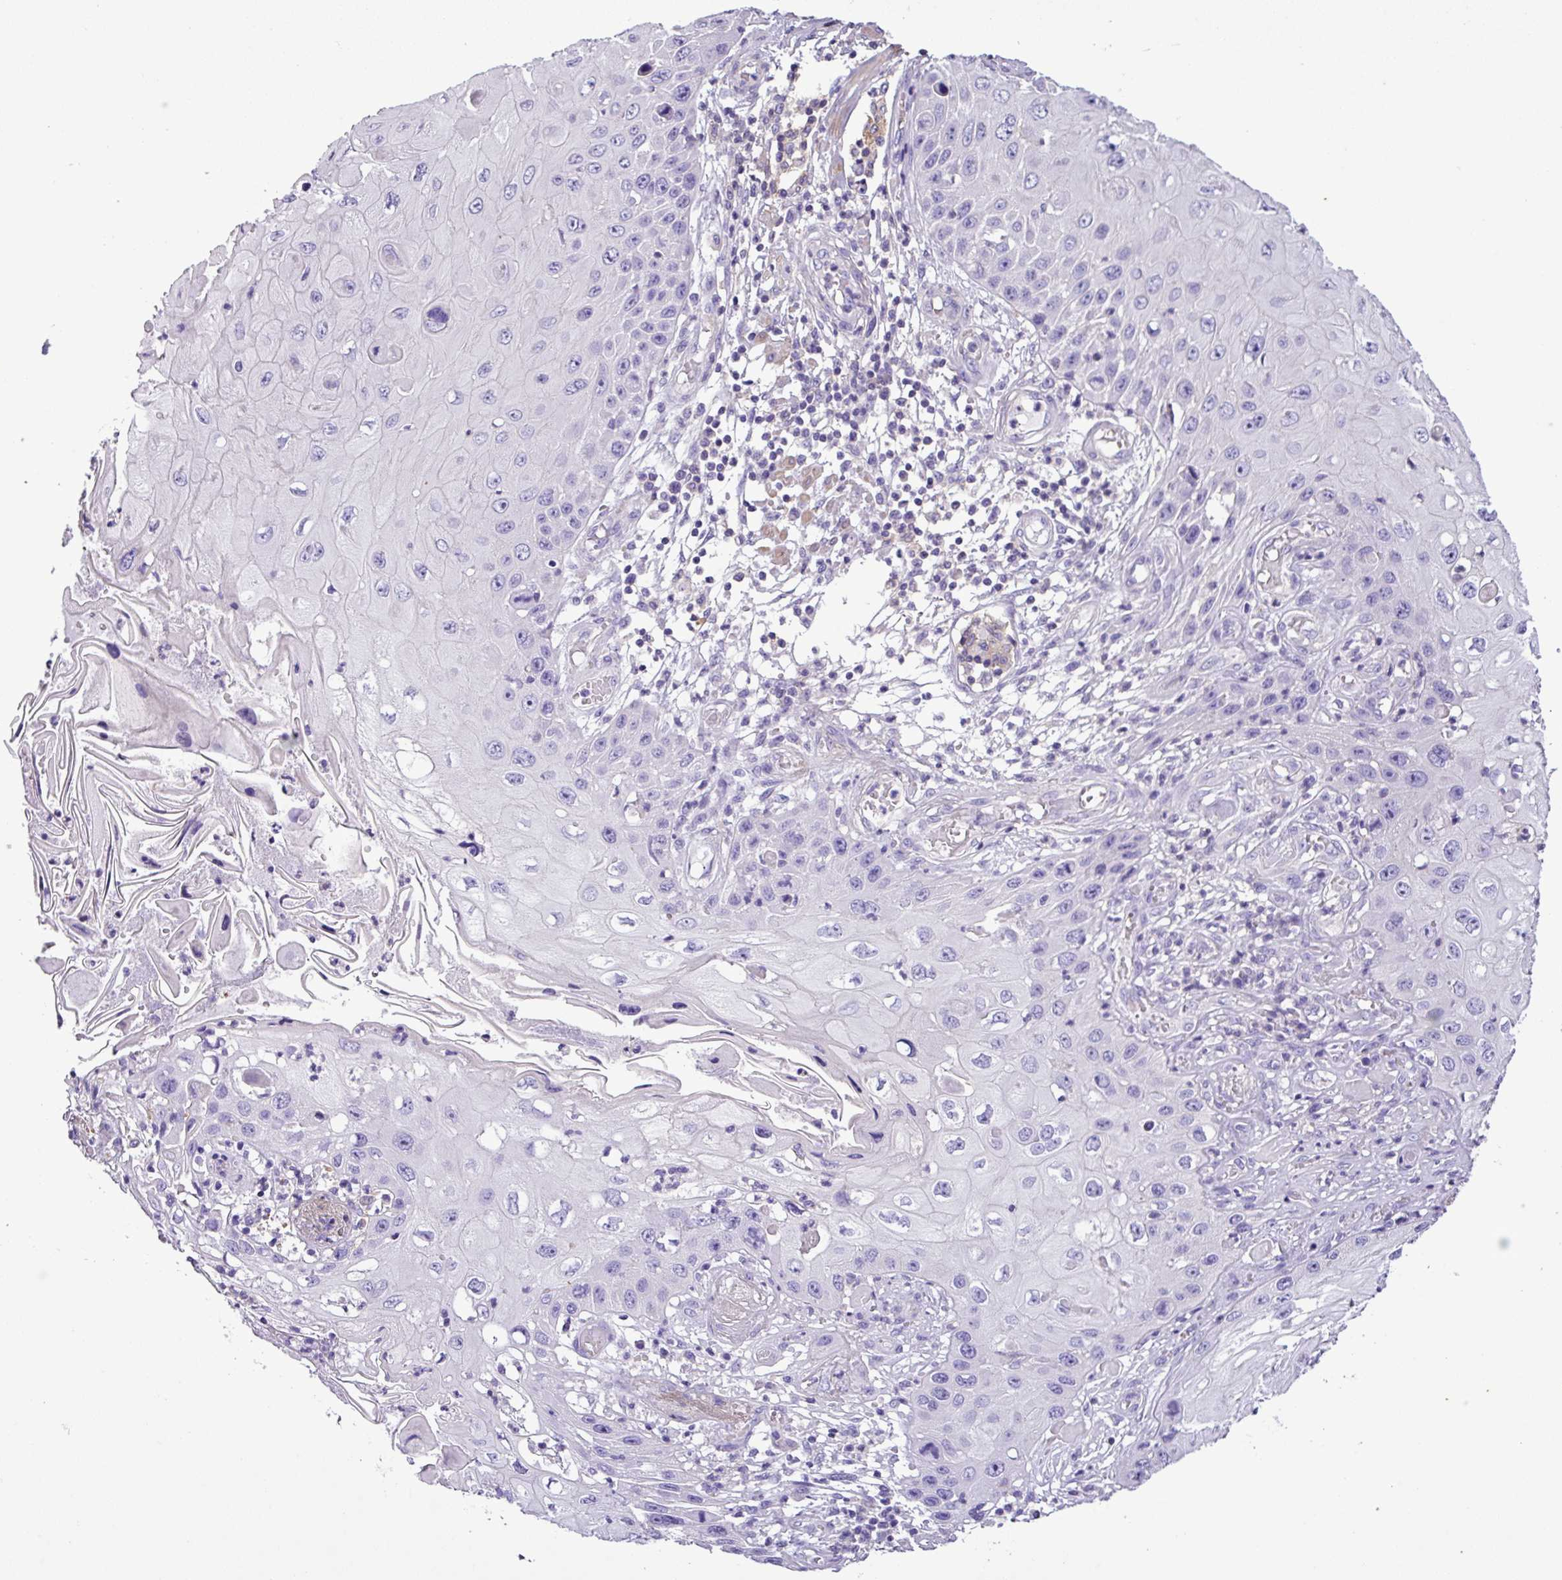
{"staining": {"intensity": "negative", "quantity": "none", "location": "none"}, "tissue": "skin cancer", "cell_type": "Tumor cells", "image_type": "cancer", "snomed": [{"axis": "morphology", "description": "Squamous cell carcinoma, NOS"}, {"axis": "topography", "description": "Skin"}, {"axis": "topography", "description": "Vulva"}], "caption": "Immunohistochemical staining of squamous cell carcinoma (skin) exhibits no significant staining in tumor cells.", "gene": "ZNF334", "patient": {"sex": "female", "age": 44}}